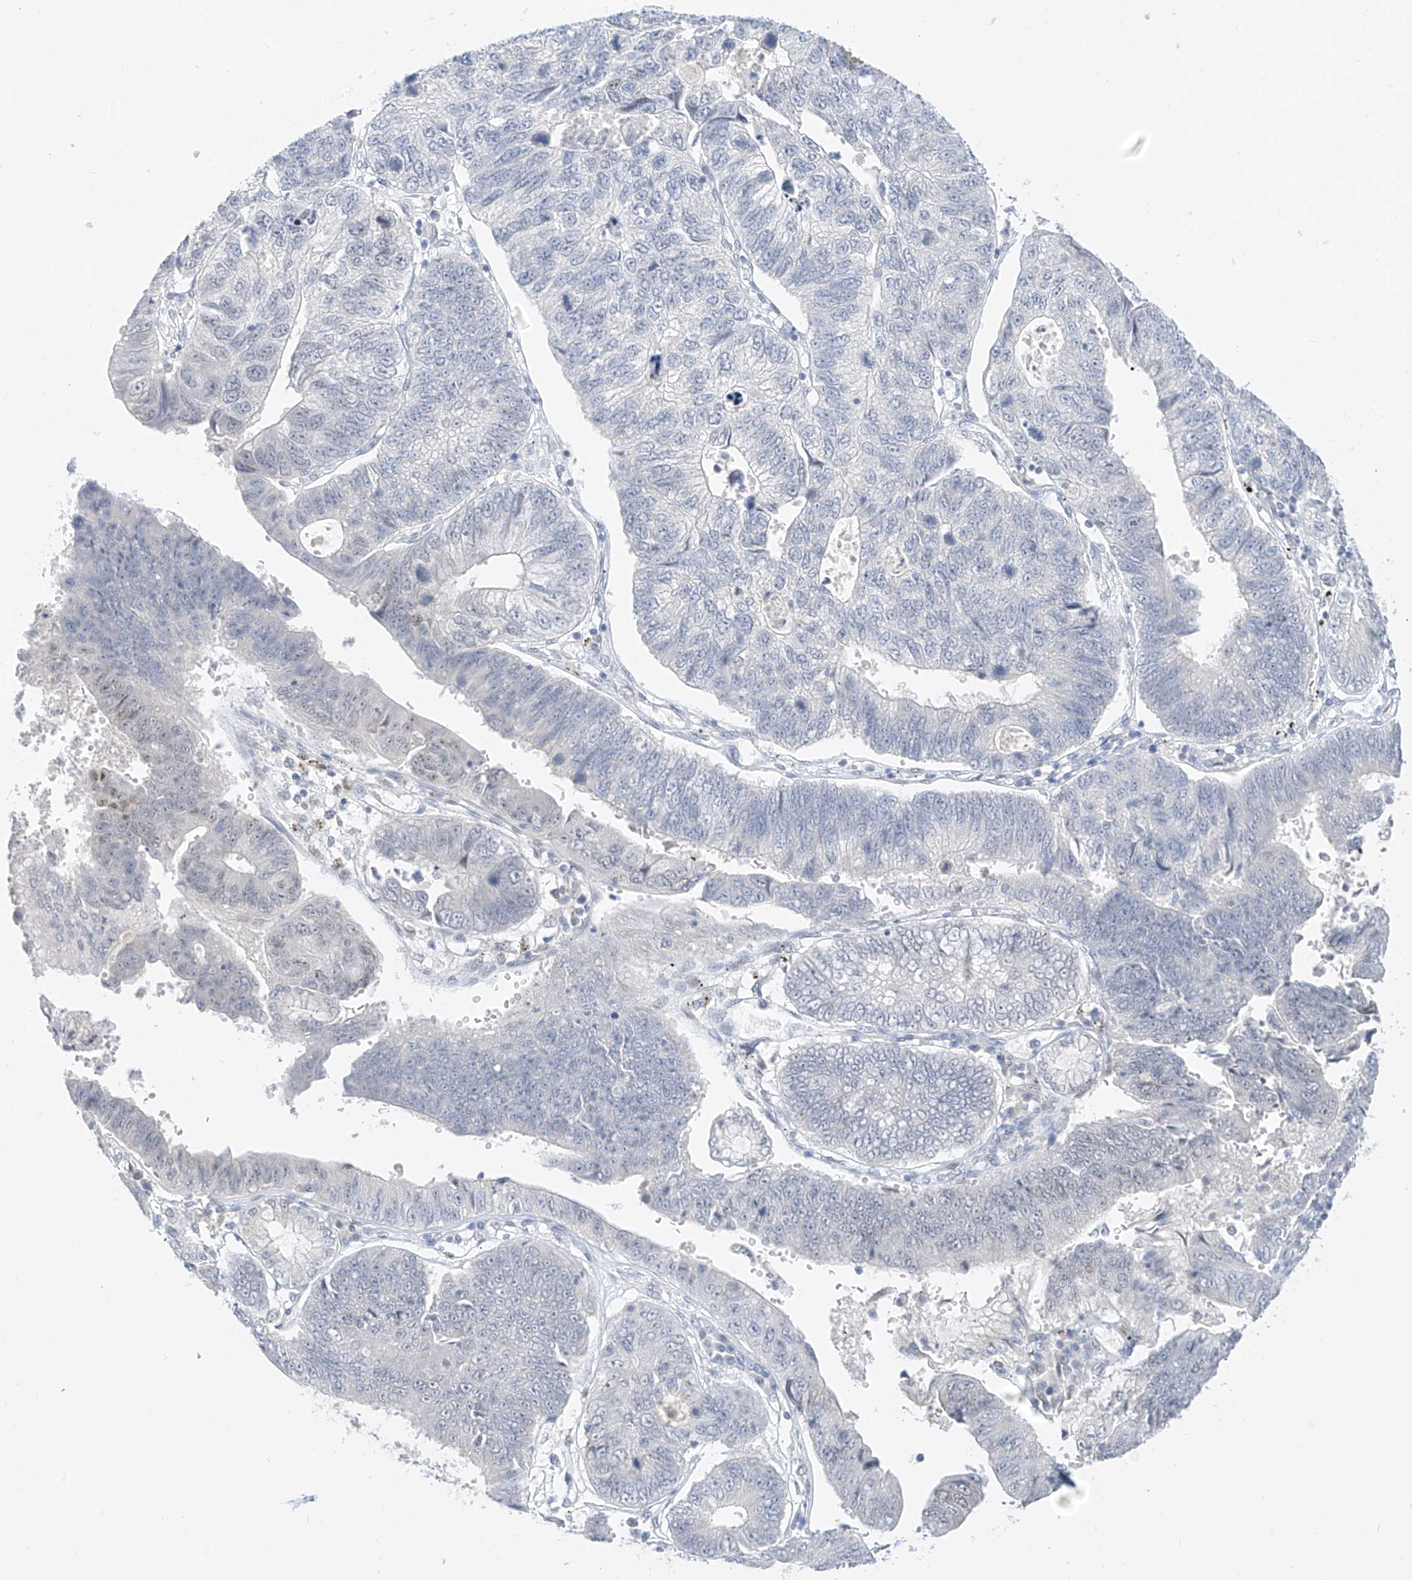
{"staining": {"intensity": "negative", "quantity": "none", "location": "none"}, "tissue": "stomach cancer", "cell_type": "Tumor cells", "image_type": "cancer", "snomed": [{"axis": "morphology", "description": "Adenocarcinoma, NOS"}, {"axis": "topography", "description": "Stomach"}], "caption": "Tumor cells show no significant staining in stomach cancer.", "gene": "BARX2", "patient": {"sex": "male", "age": 59}}